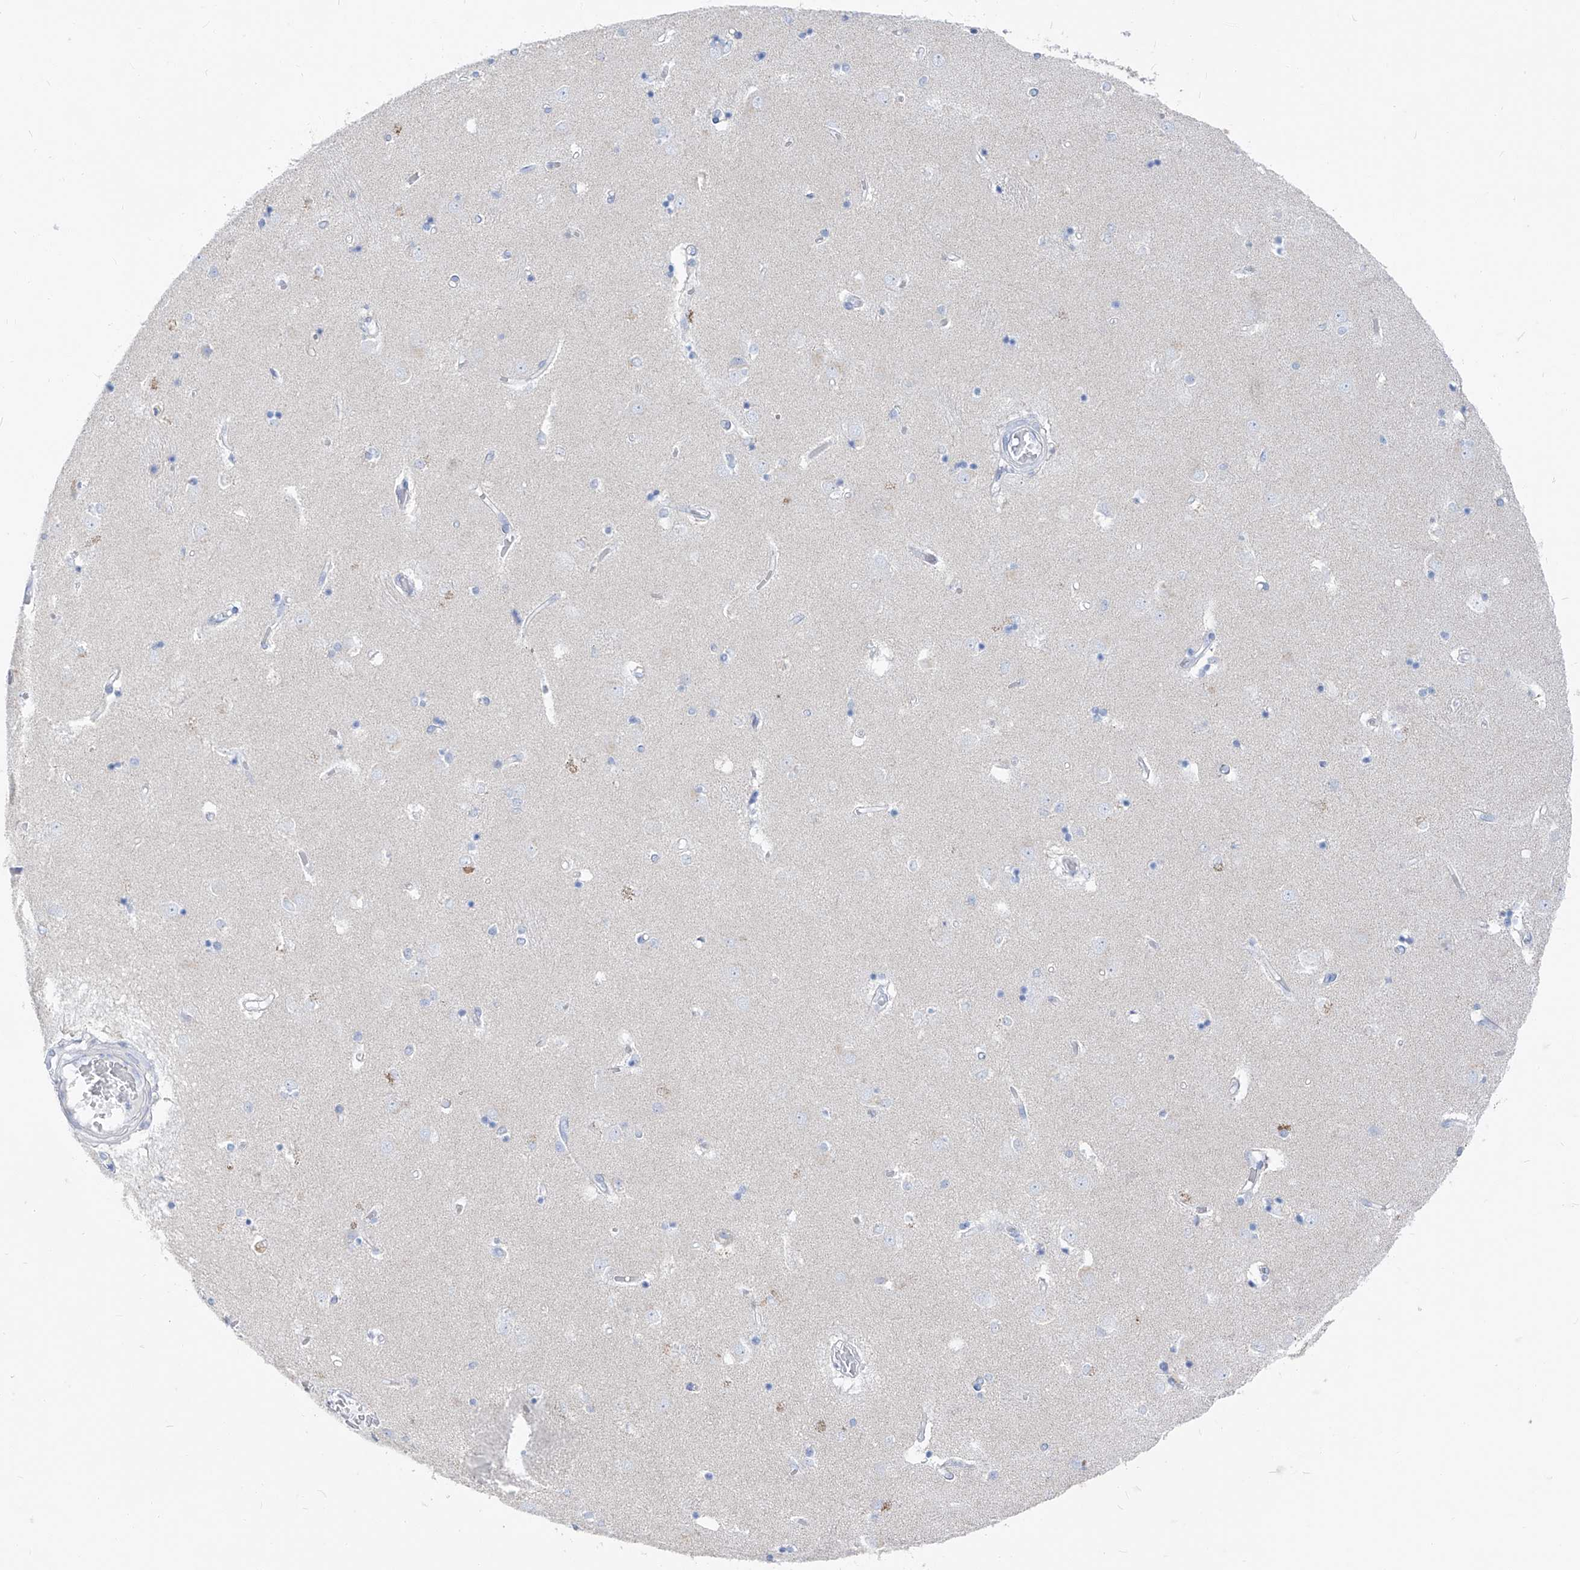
{"staining": {"intensity": "negative", "quantity": "none", "location": "none"}, "tissue": "caudate", "cell_type": "Glial cells", "image_type": "normal", "snomed": [{"axis": "morphology", "description": "Normal tissue, NOS"}, {"axis": "topography", "description": "Lateral ventricle wall"}], "caption": "Glial cells show no significant staining in unremarkable caudate.", "gene": "FRS3", "patient": {"sex": "male", "age": 45}}